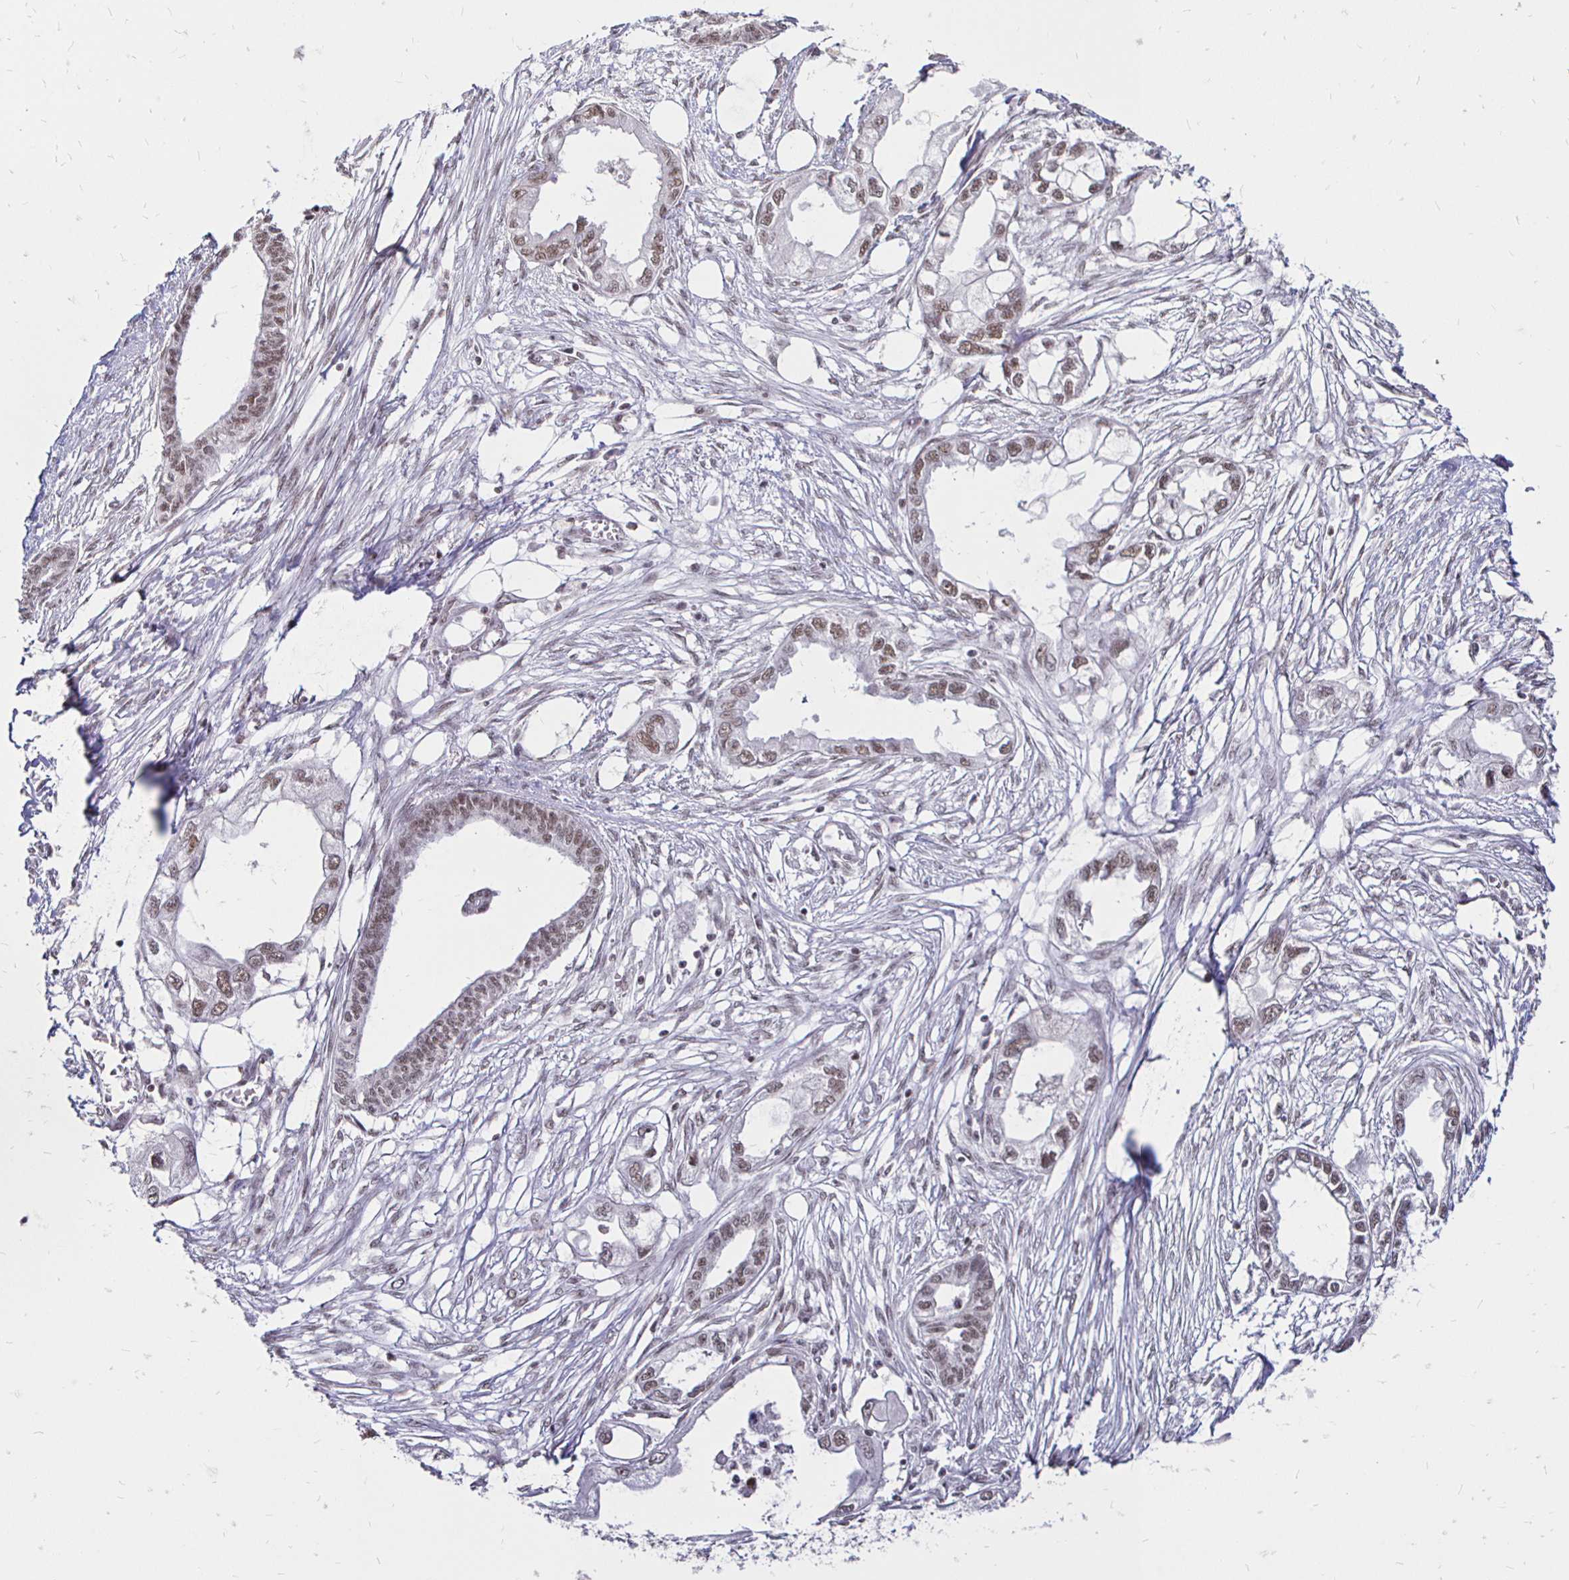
{"staining": {"intensity": "moderate", "quantity": ">75%", "location": "nuclear"}, "tissue": "endometrial cancer", "cell_type": "Tumor cells", "image_type": "cancer", "snomed": [{"axis": "morphology", "description": "Adenocarcinoma, NOS"}, {"axis": "morphology", "description": "Adenocarcinoma, metastatic, NOS"}, {"axis": "topography", "description": "Adipose tissue"}, {"axis": "topography", "description": "Endometrium"}], "caption": "Immunohistochemical staining of endometrial cancer reveals medium levels of moderate nuclear protein expression in about >75% of tumor cells. The staining was performed using DAB (3,3'-diaminobenzidine), with brown indicating positive protein expression. Nuclei are stained blue with hematoxylin.", "gene": "SIN3A", "patient": {"sex": "female", "age": 67}}